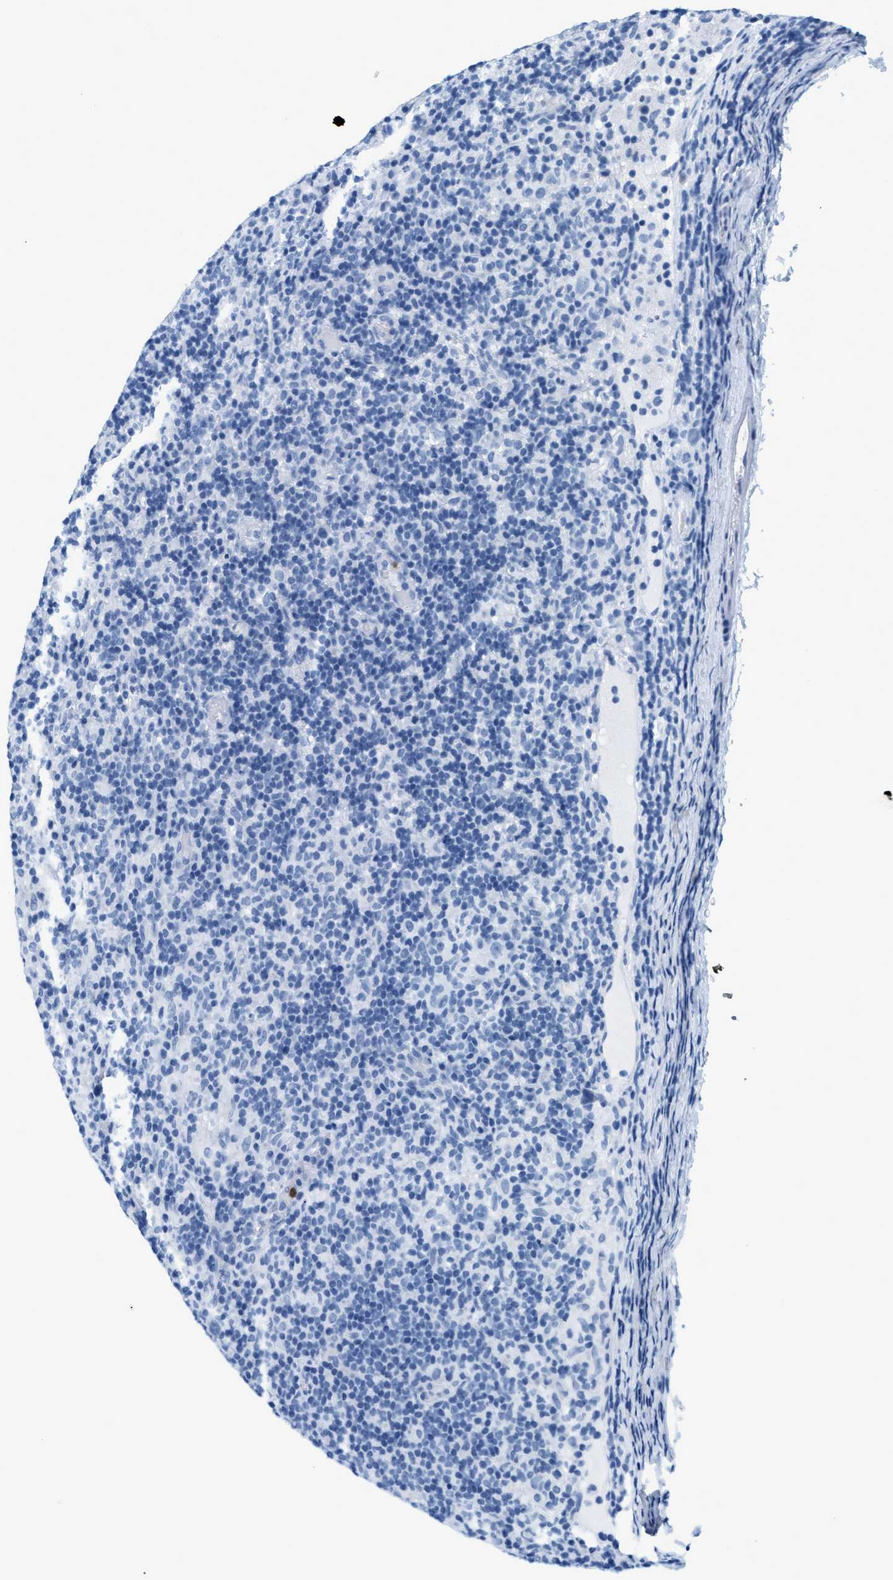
{"staining": {"intensity": "negative", "quantity": "none", "location": "none"}, "tissue": "lymphoma", "cell_type": "Tumor cells", "image_type": "cancer", "snomed": [{"axis": "morphology", "description": "Hodgkin's disease, NOS"}, {"axis": "topography", "description": "Lymph node"}], "caption": "An image of human lymphoma is negative for staining in tumor cells.", "gene": "LCN2", "patient": {"sex": "male", "age": 70}}